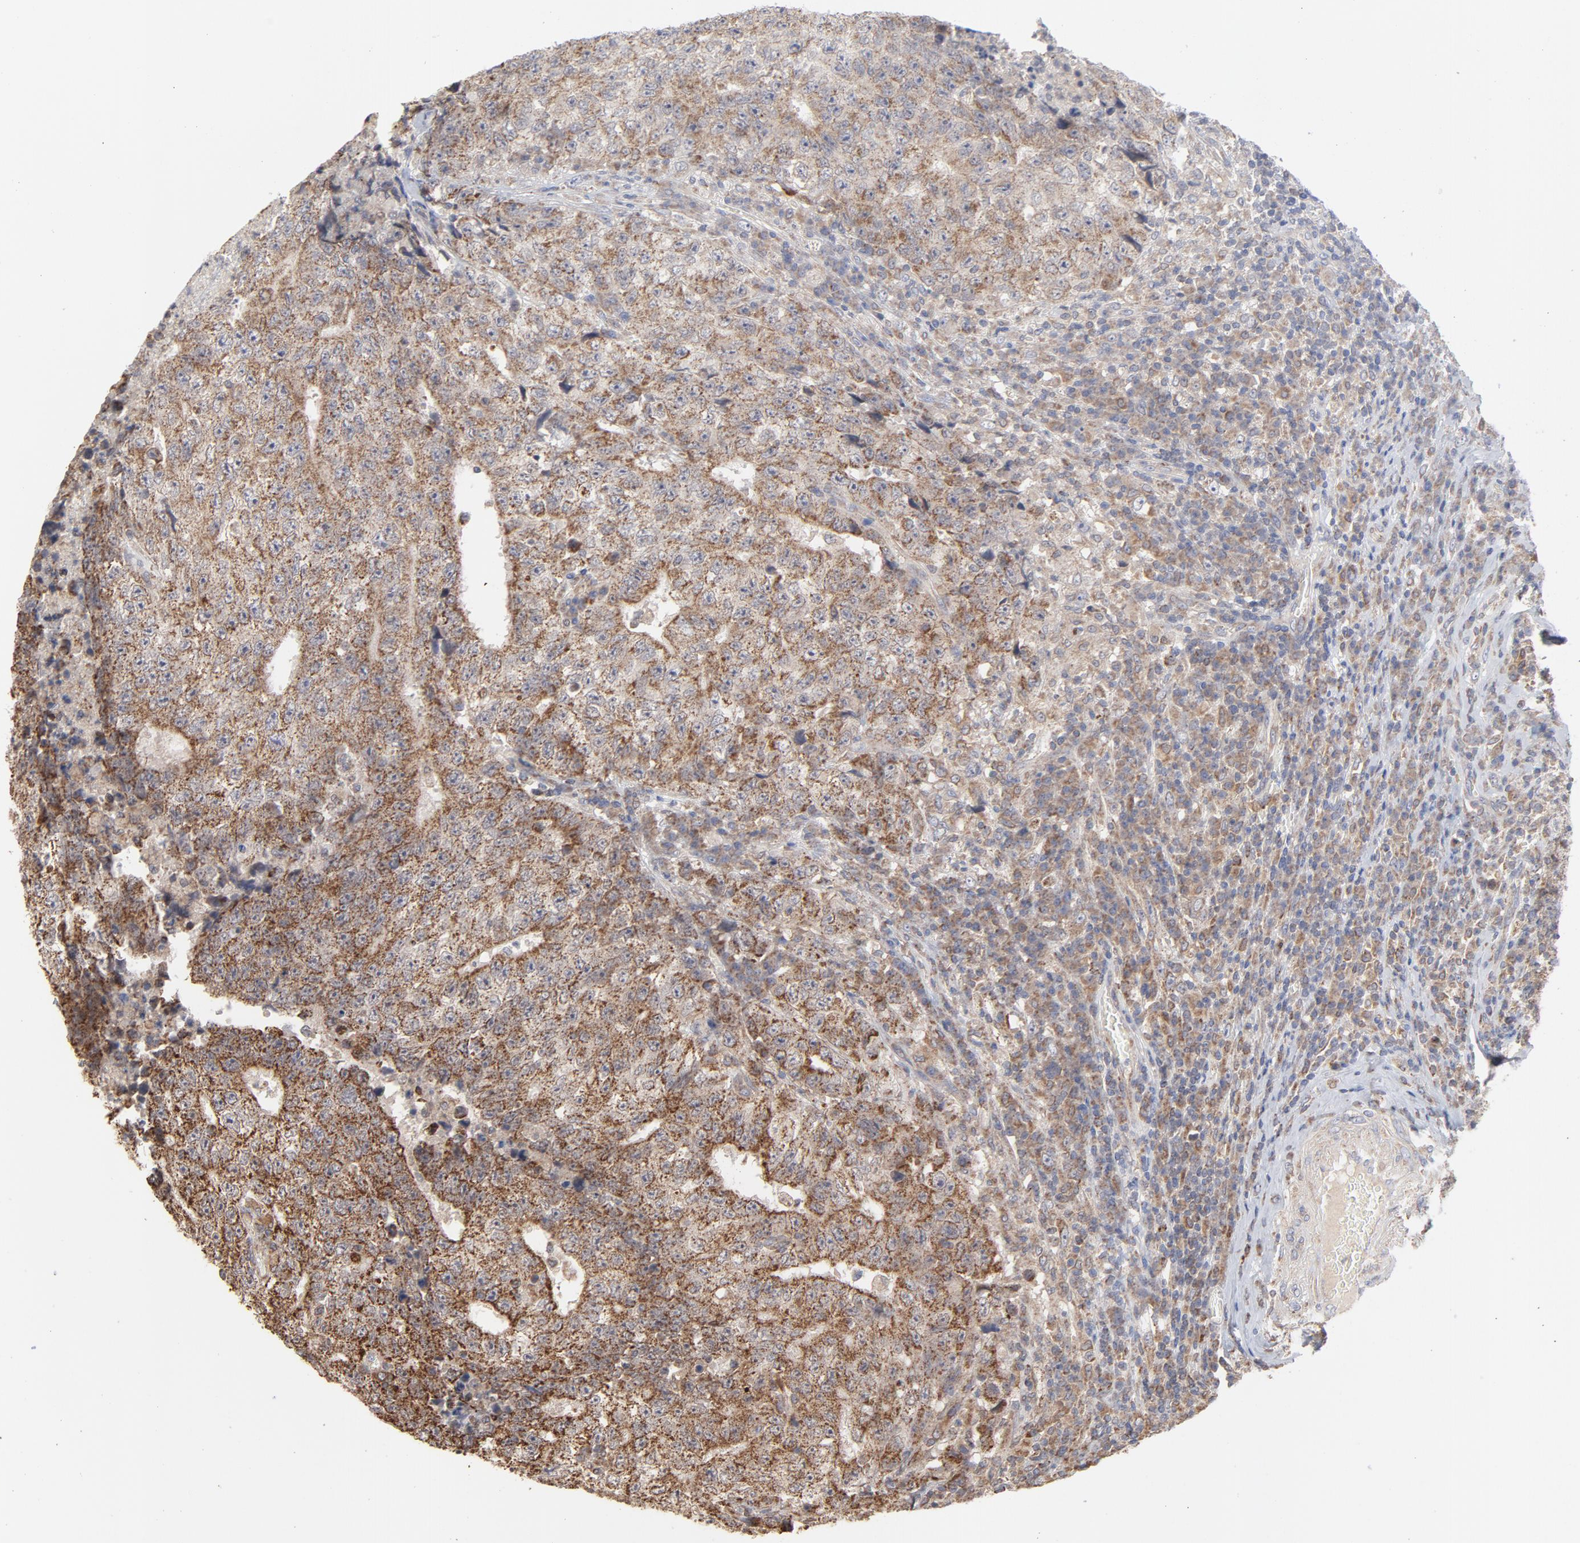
{"staining": {"intensity": "moderate", "quantity": ">75%", "location": "cytoplasmic/membranous"}, "tissue": "testis cancer", "cell_type": "Tumor cells", "image_type": "cancer", "snomed": [{"axis": "morphology", "description": "Necrosis, NOS"}, {"axis": "morphology", "description": "Carcinoma, Embryonal, NOS"}, {"axis": "topography", "description": "Testis"}], "caption": "A brown stain shows moderate cytoplasmic/membranous expression of a protein in human embryonal carcinoma (testis) tumor cells.", "gene": "PPFIBP2", "patient": {"sex": "male", "age": 19}}